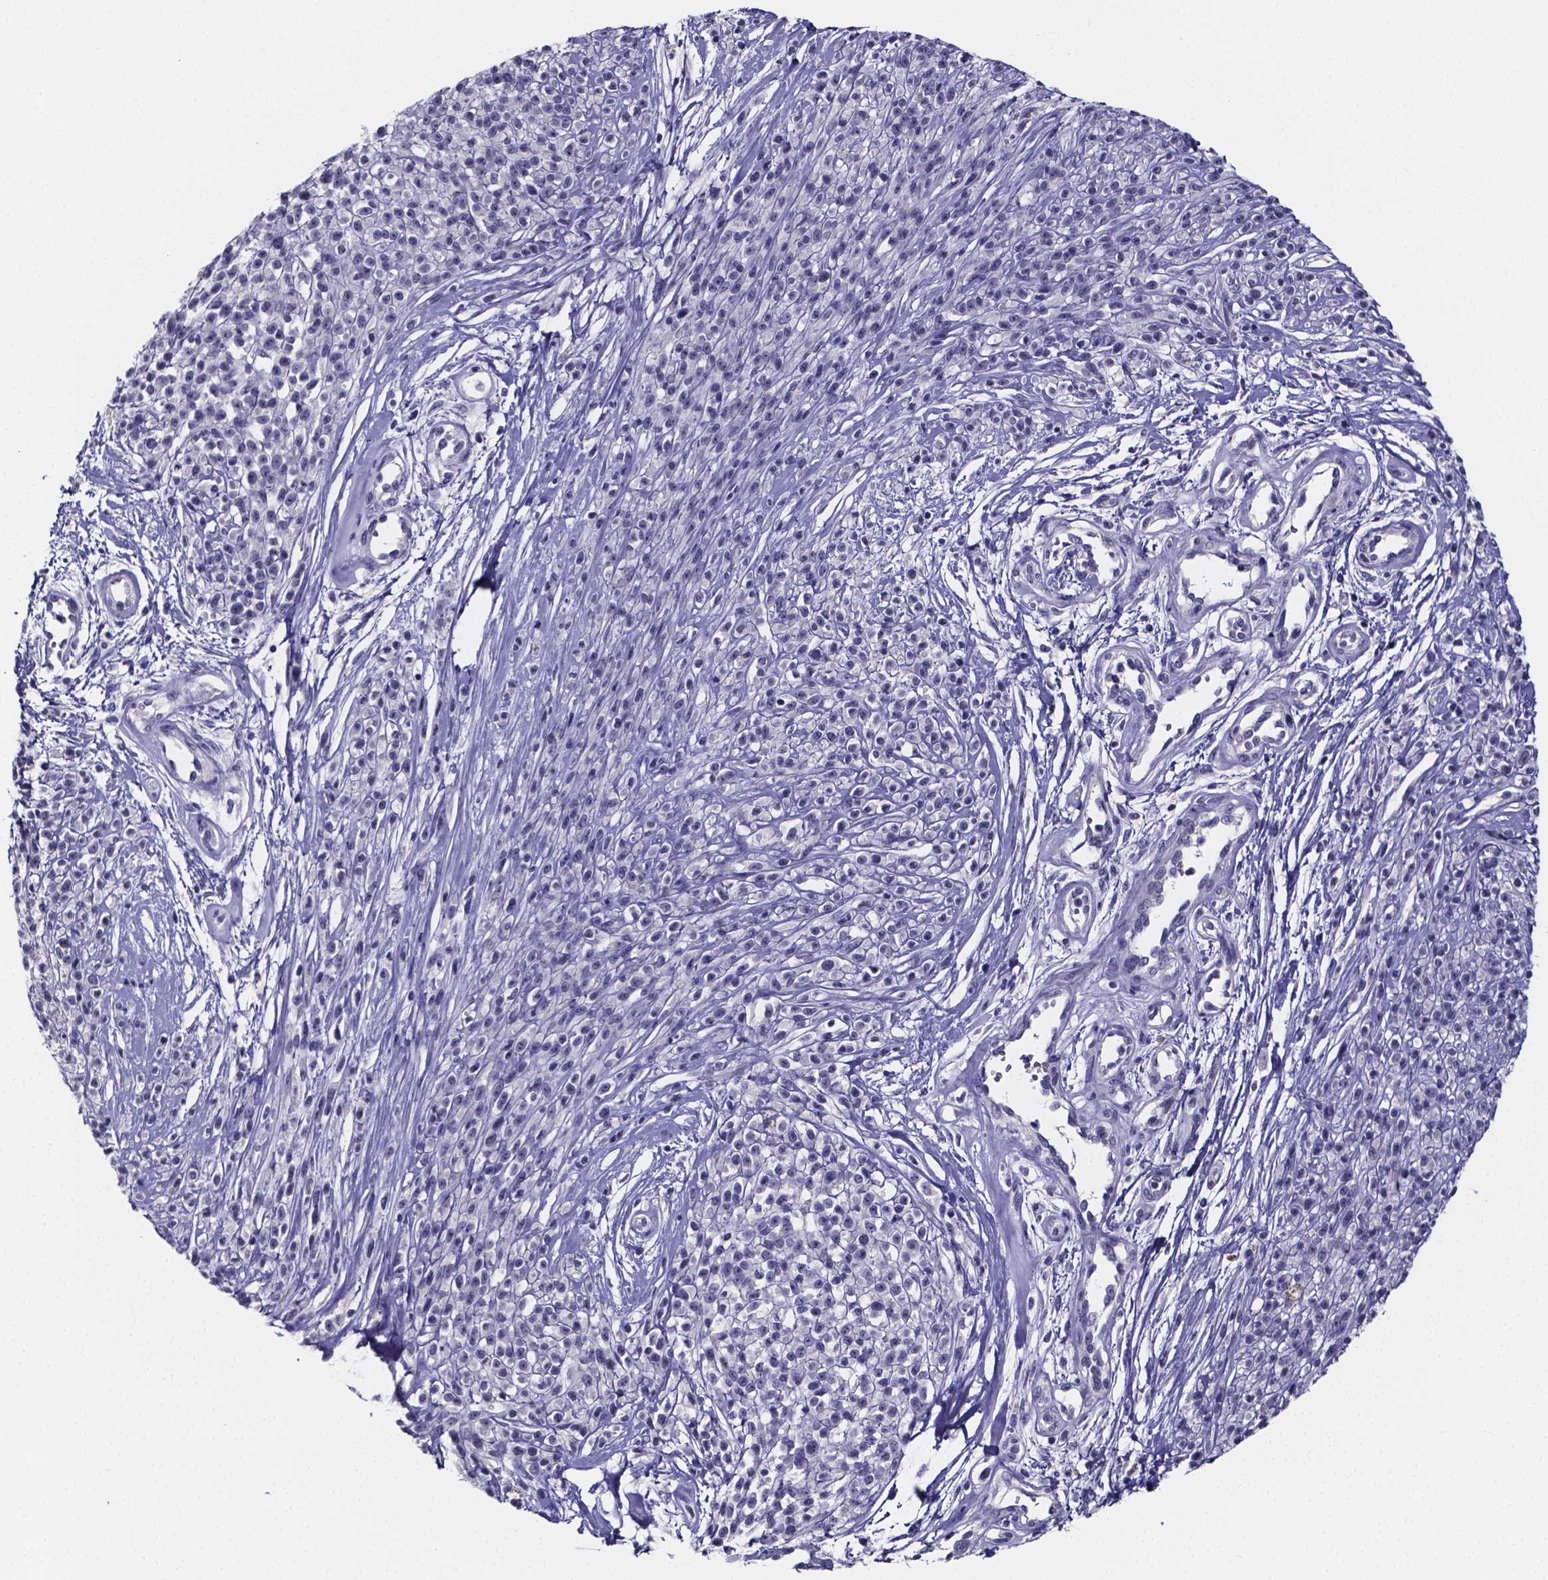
{"staining": {"intensity": "negative", "quantity": "none", "location": "none"}, "tissue": "melanoma", "cell_type": "Tumor cells", "image_type": "cancer", "snomed": [{"axis": "morphology", "description": "Malignant melanoma, NOS"}, {"axis": "topography", "description": "Skin"}, {"axis": "topography", "description": "Skin of trunk"}], "caption": "The image reveals no significant staining in tumor cells of malignant melanoma. (DAB (3,3'-diaminobenzidine) IHC, high magnification).", "gene": "IZUMO1", "patient": {"sex": "male", "age": 74}}